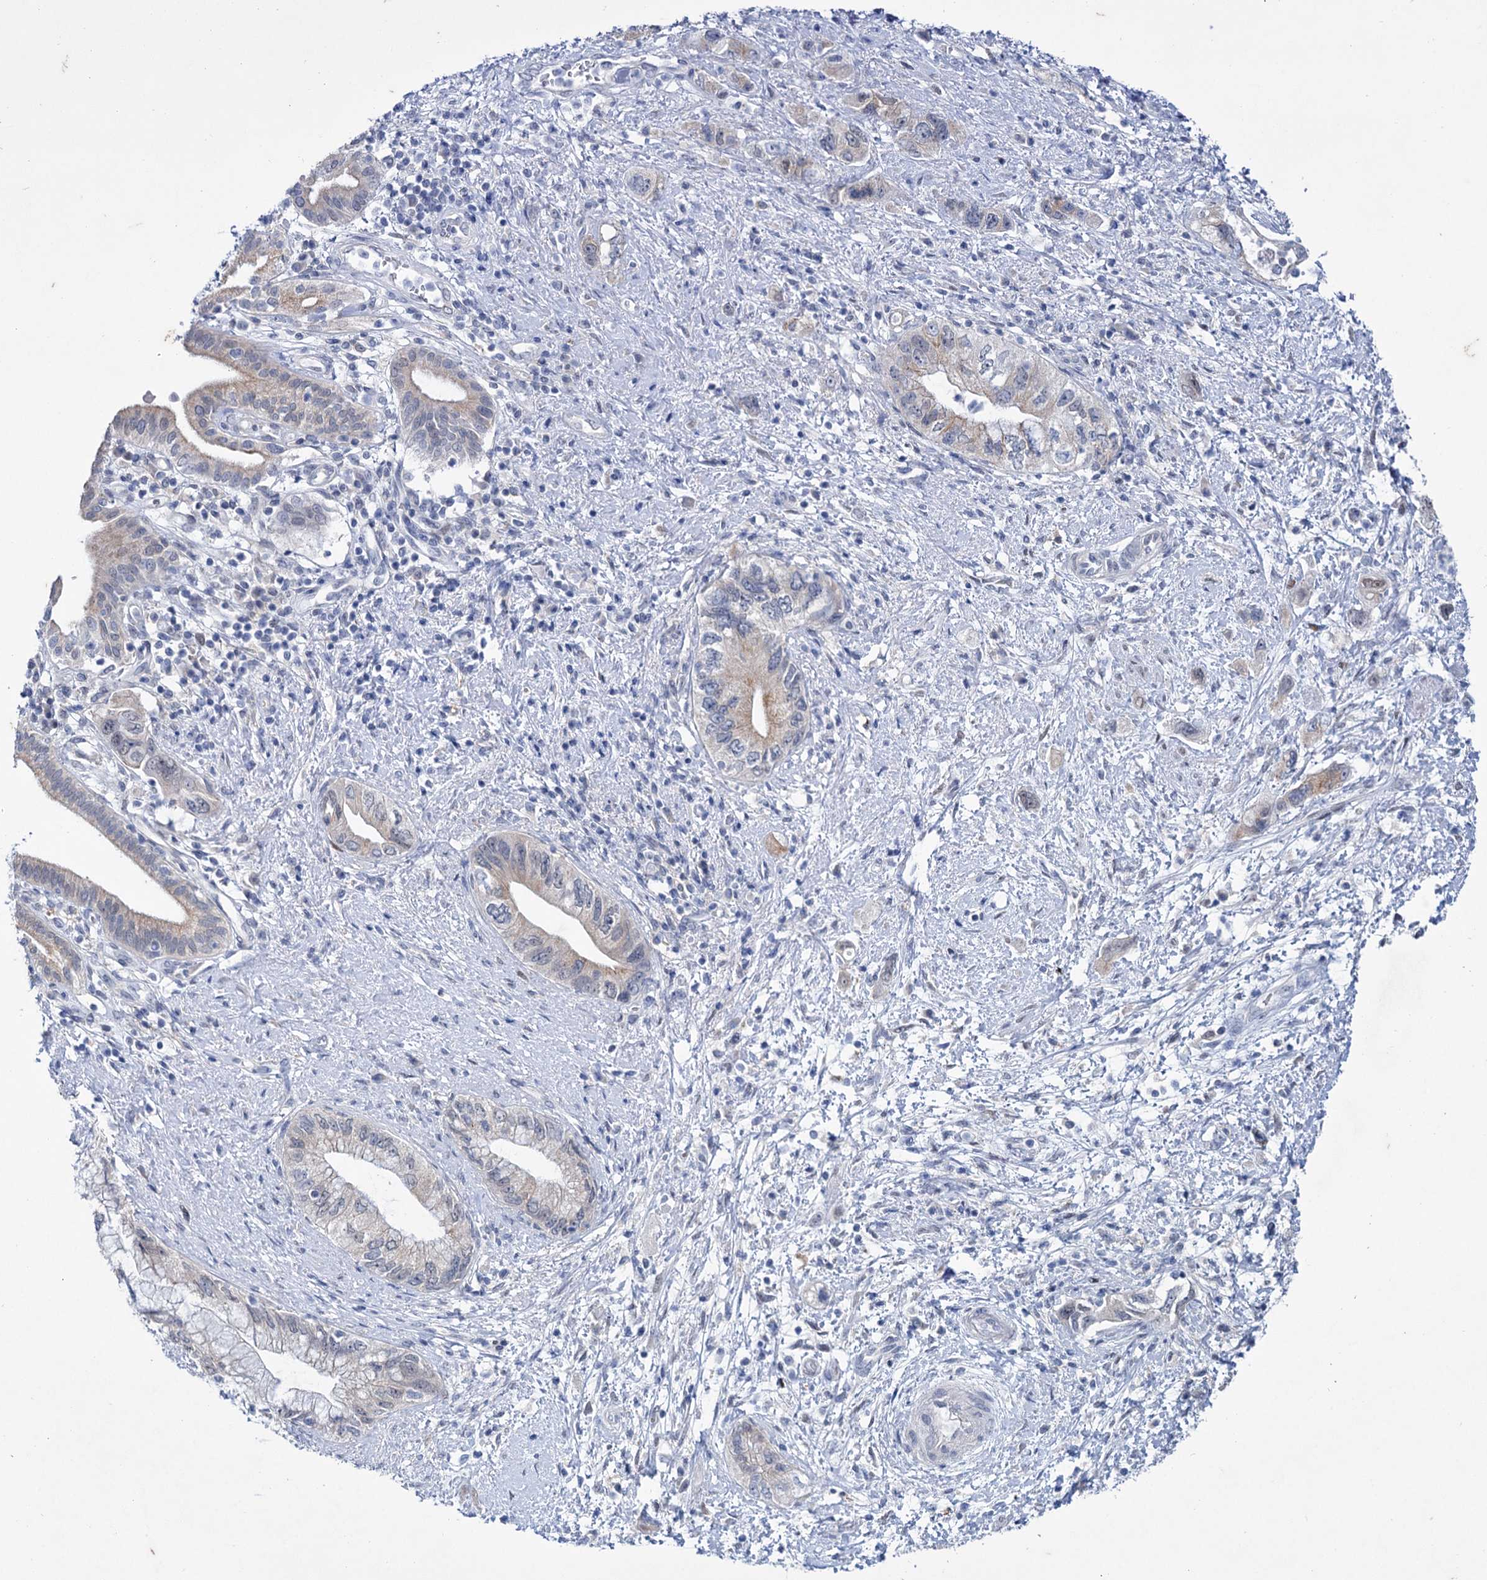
{"staining": {"intensity": "weak", "quantity": "<25%", "location": "cytoplasmic/membranous"}, "tissue": "pancreatic cancer", "cell_type": "Tumor cells", "image_type": "cancer", "snomed": [{"axis": "morphology", "description": "Adenocarcinoma, NOS"}, {"axis": "topography", "description": "Pancreas"}], "caption": "A histopathology image of pancreatic adenocarcinoma stained for a protein shows no brown staining in tumor cells. (DAB immunohistochemistry, high magnification).", "gene": "MID1IP1", "patient": {"sex": "female", "age": 73}}